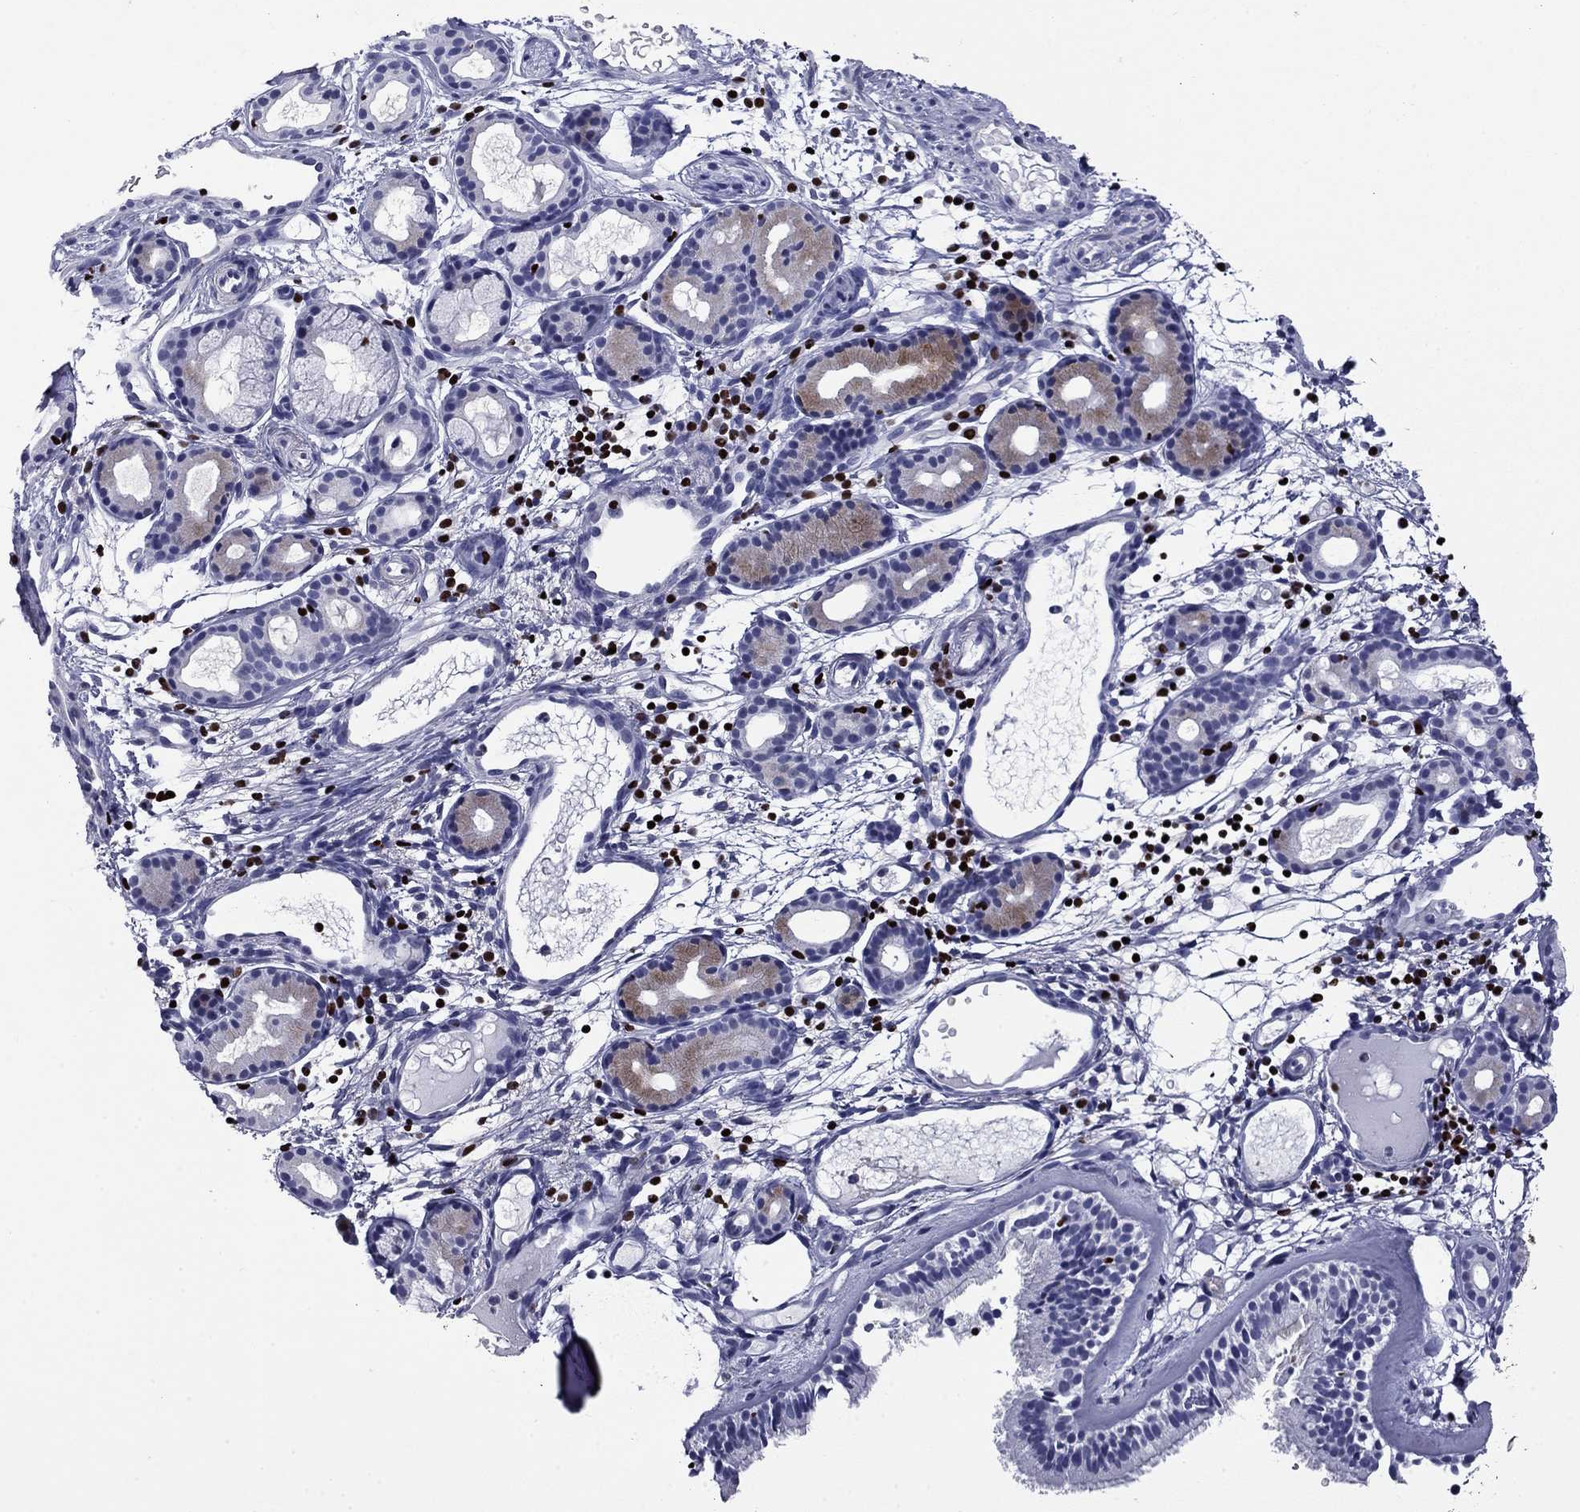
{"staining": {"intensity": "negative", "quantity": "none", "location": "none"}, "tissue": "nasopharynx", "cell_type": "Respiratory epithelial cells", "image_type": "normal", "snomed": [{"axis": "morphology", "description": "Normal tissue, NOS"}, {"axis": "topography", "description": "Nasopharynx"}], "caption": "IHC of normal human nasopharynx displays no positivity in respiratory epithelial cells.", "gene": "IKZF3", "patient": {"sex": "female", "age": 81}}